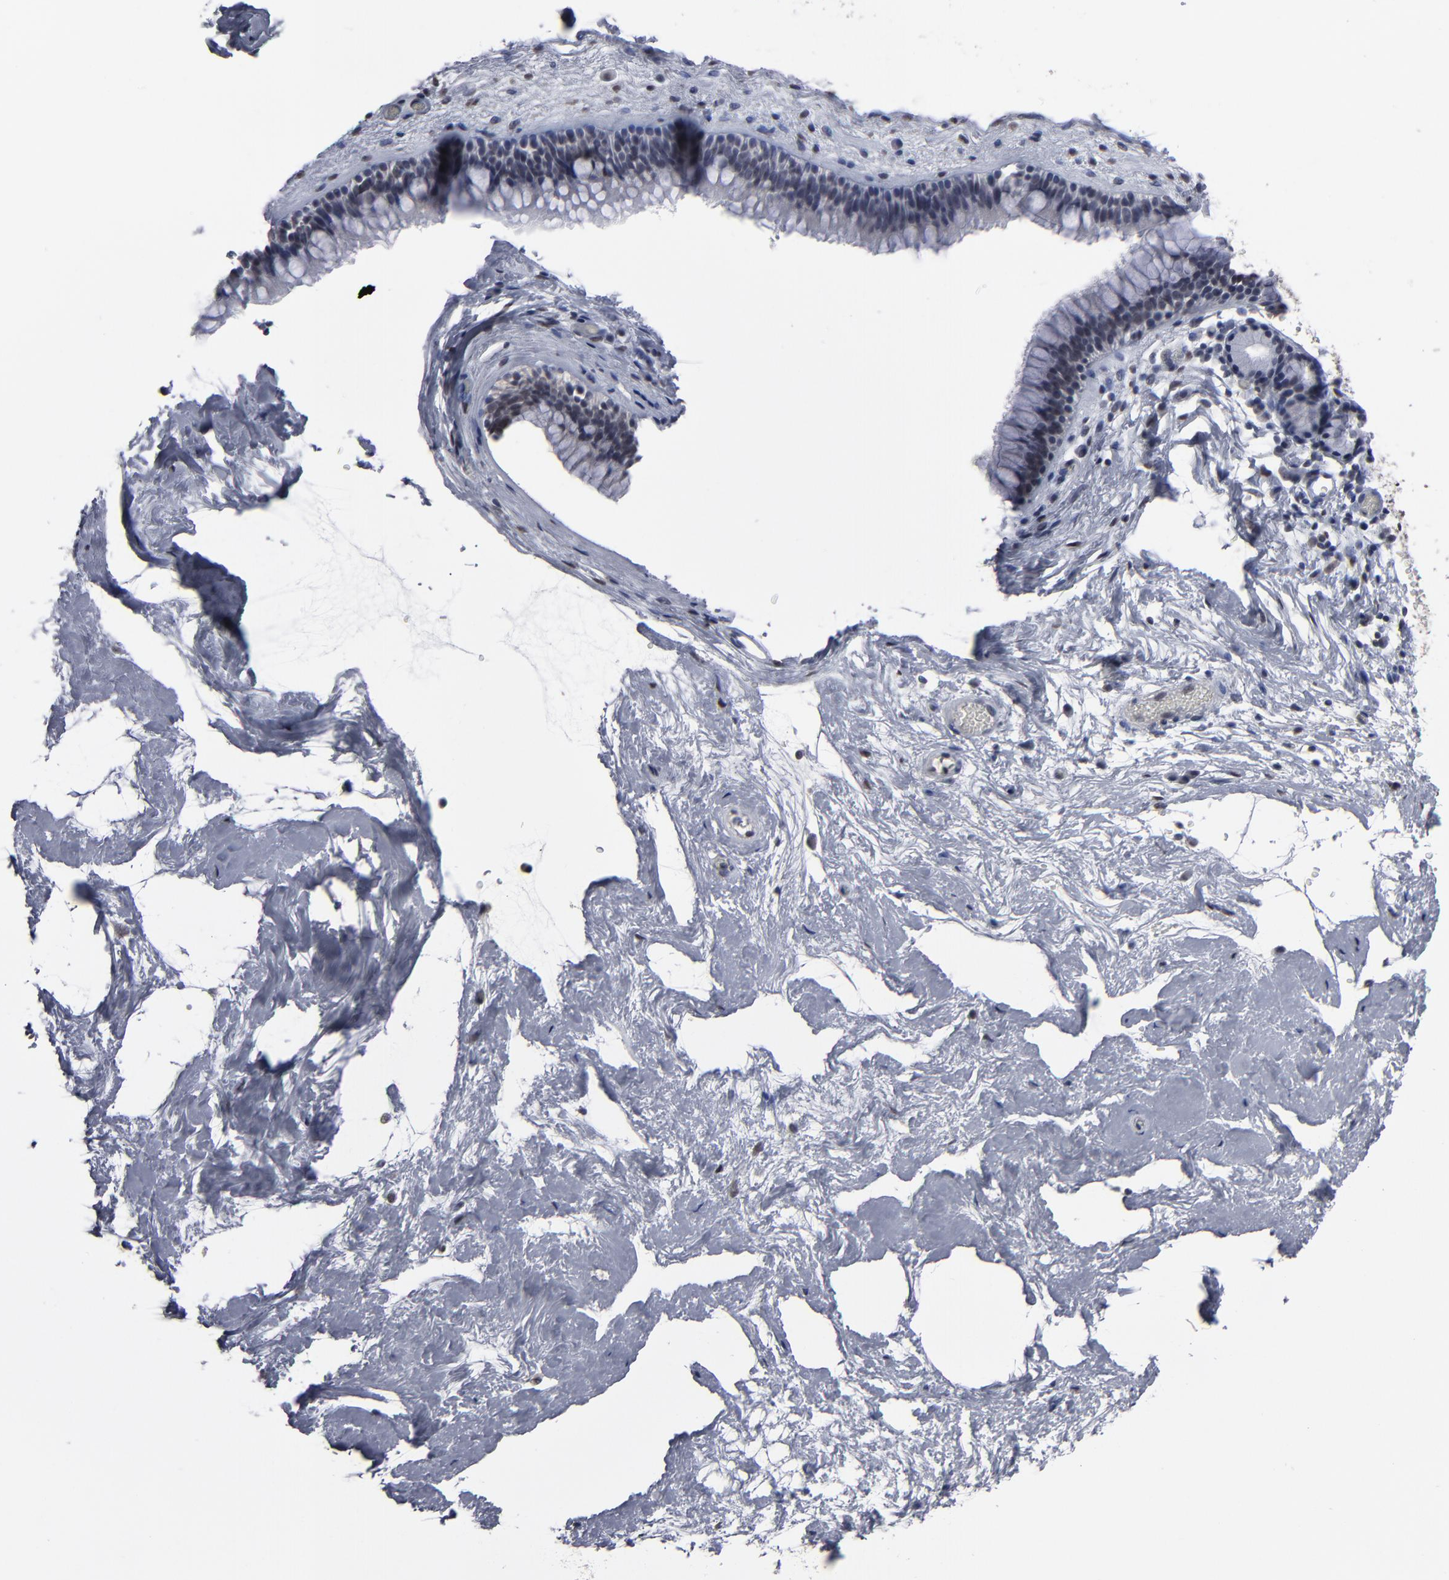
{"staining": {"intensity": "negative", "quantity": "none", "location": "none"}, "tissue": "nasopharynx", "cell_type": "Respiratory epithelial cells", "image_type": "normal", "snomed": [{"axis": "morphology", "description": "Normal tissue, NOS"}, {"axis": "morphology", "description": "Inflammation, NOS"}, {"axis": "topography", "description": "Nasopharynx"}], "caption": "Micrograph shows no significant protein staining in respiratory epithelial cells of unremarkable nasopharynx.", "gene": "SSRP1", "patient": {"sex": "male", "age": 48}}